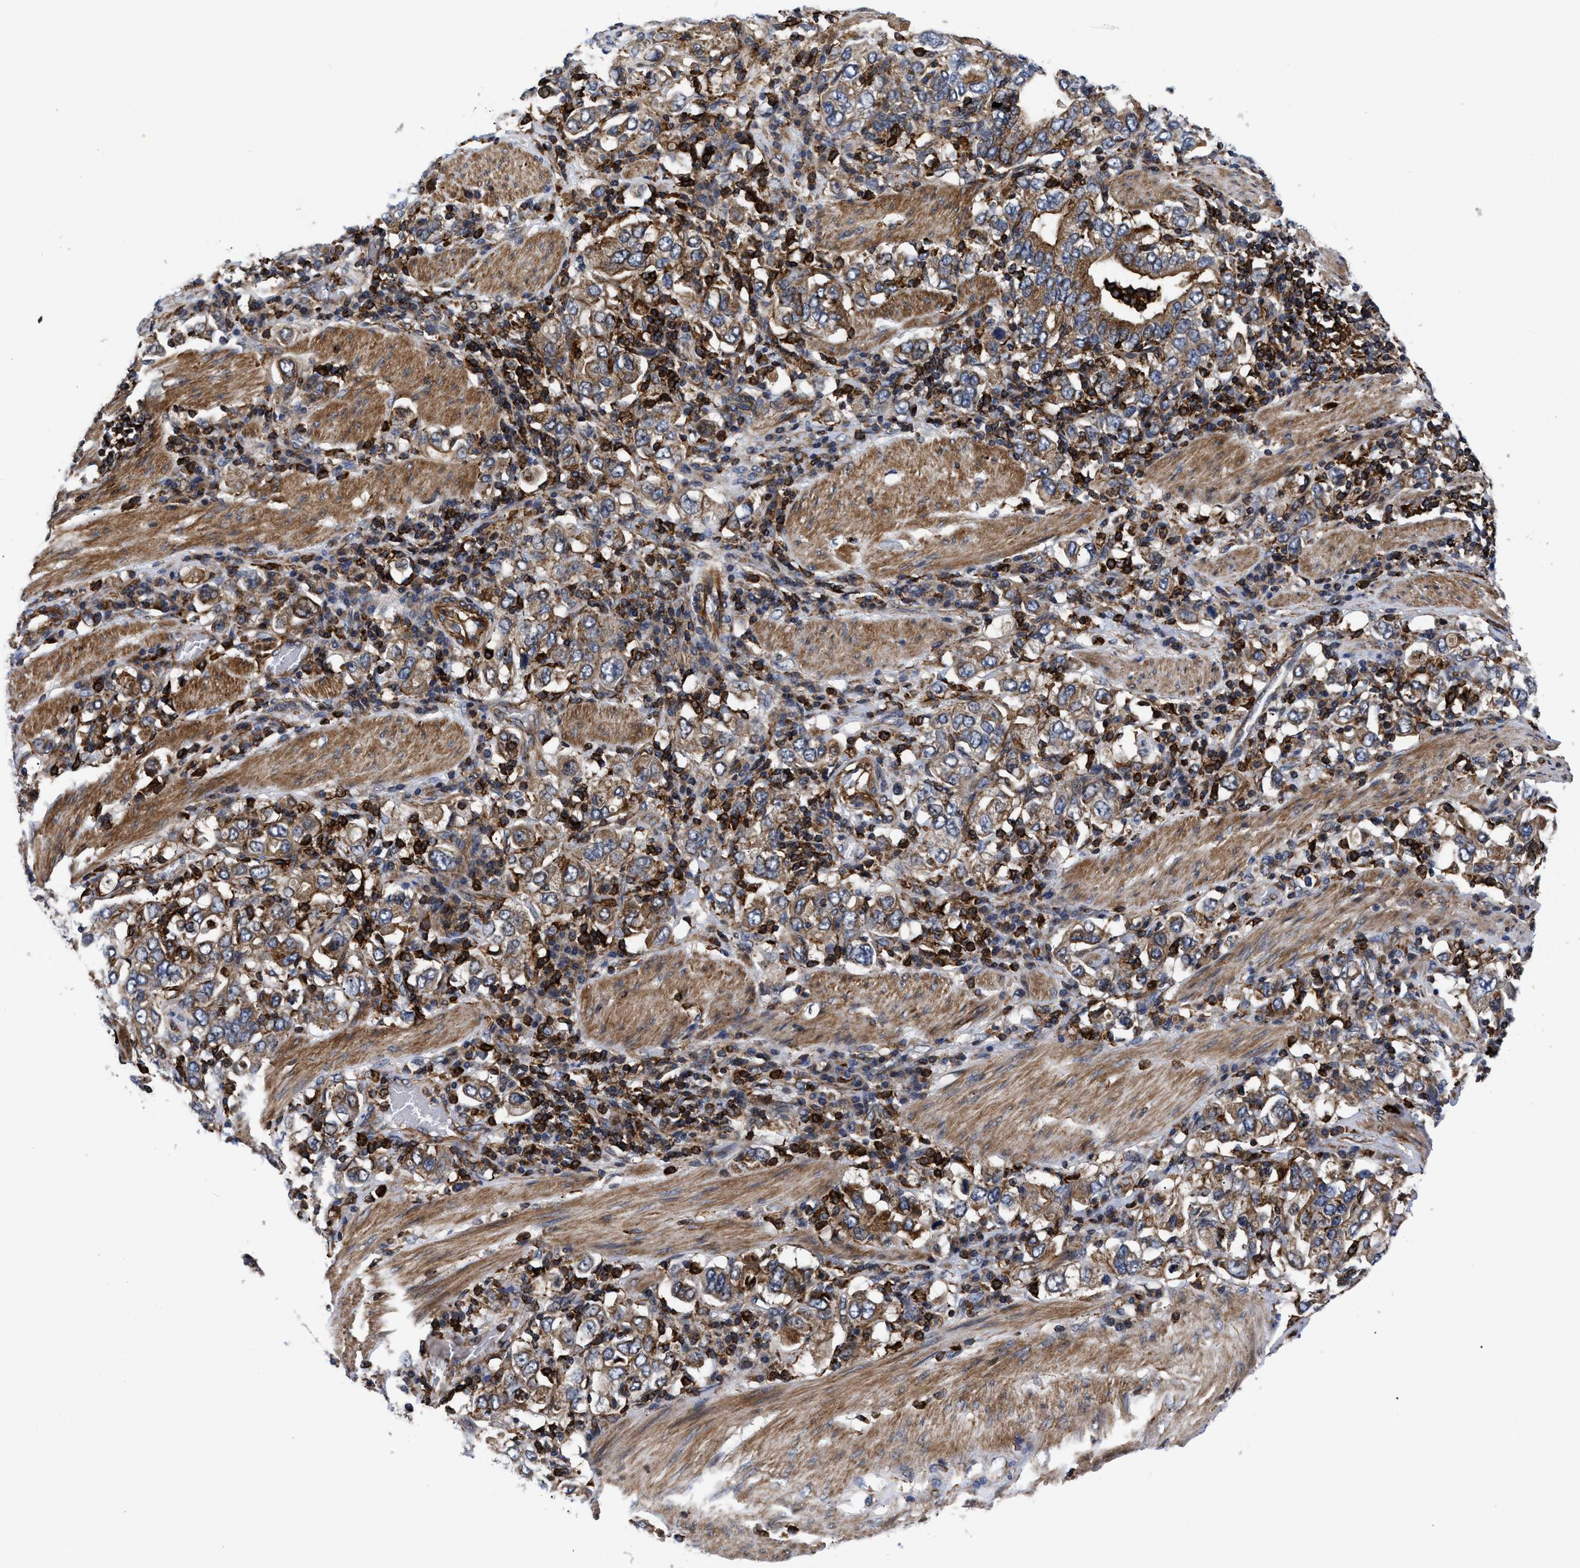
{"staining": {"intensity": "moderate", "quantity": "25%-75%", "location": "cytoplasmic/membranous"}, "tissue": "stomach cancer", "cell_type": "Tumor cells", "image_type": "cancer", "snomed": [{"axis": "morphology", "description": "Adenocarcinoma, NOS"}, {"axis": "topography", "description": "Stomach, upper"}], "caption": "Stomach cancer tissue shows moderate cytoplasmic/membranous positivity in approximately 25%-75% of tumor cells", "gene": "SPAST", "patient": {"sex": "male", "age": 62}}